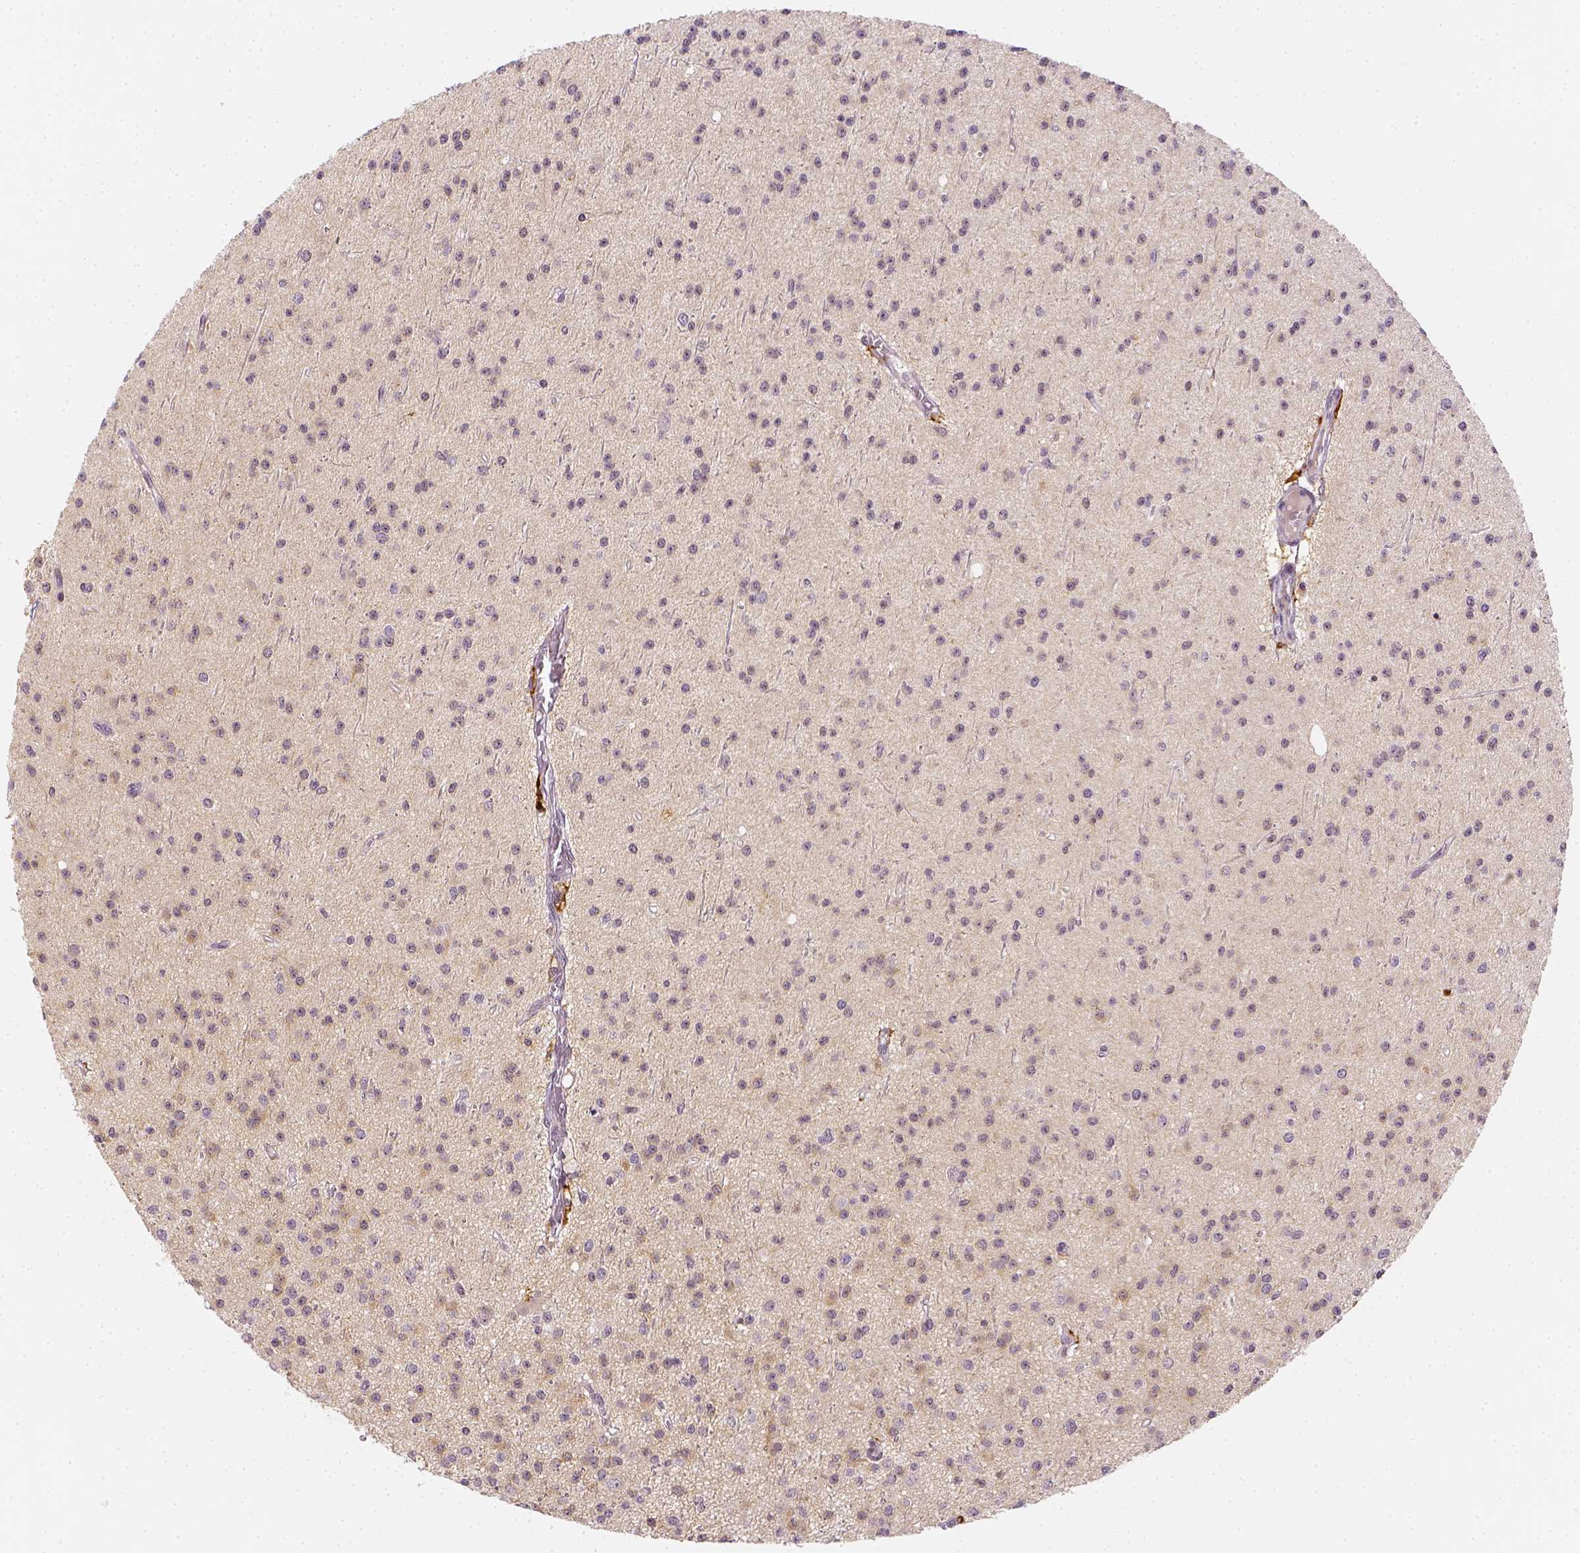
{"staining": {"intensity": "negative", "quantity": "none", "location": "none"}, "tissue": "glioma", "cell_type": "Tumor cells", "image_type": "cancer", "snomed": [{"axis": "morphology", "description": "Glioma, malignant, Low grade"}, {"axis": "topography", "description": "Brain"}], "caption": "Protein analysis of malignant glioma (low-grade) shows no significant staining in tumor cells.", "gene": "CD14", "patient": {"sex": "male", "age": 27}}